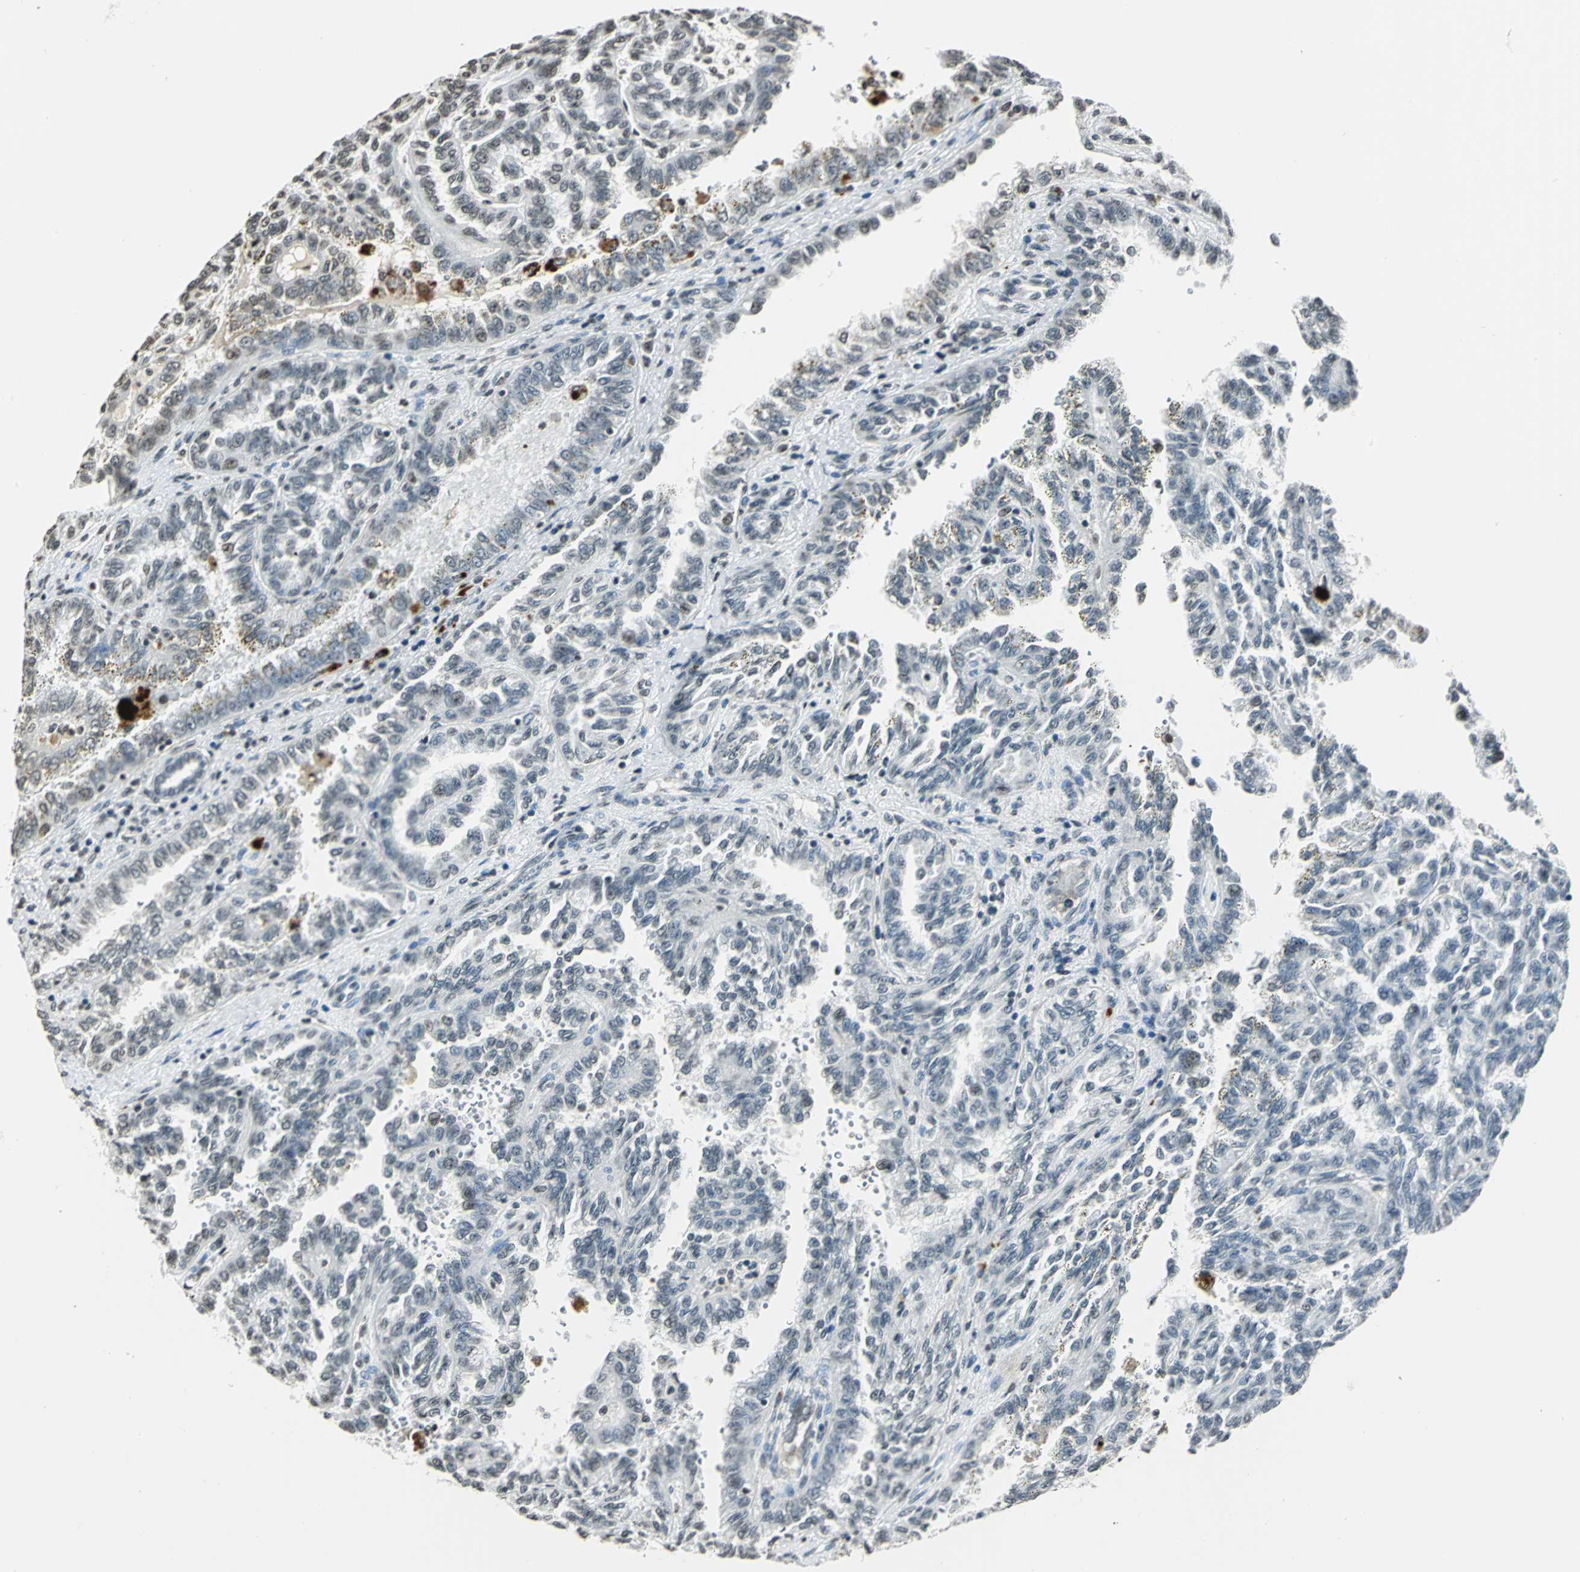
{"staining": {"intensity": "moderate", "quantity": "<25%", "location": "nuclear"}, "tissue": "renal cancer", "cell_type": "Tumor cells", "image_type": "cancer", "snomed": [{"axis": "morphology", "description": "Inflammation, NOS"}, {"axis": "morphology", "description": "Adenocarcinoma, NOS"}, {"axis": "topography", "description": "Kidney"}], "caption": "Protein expression analysis of renal adenocarcinoma shows moderate nuclear expression in about <25% of tumor cells.", "gene": "MCM4", "patient": {"sex": "male", "age": 68}}